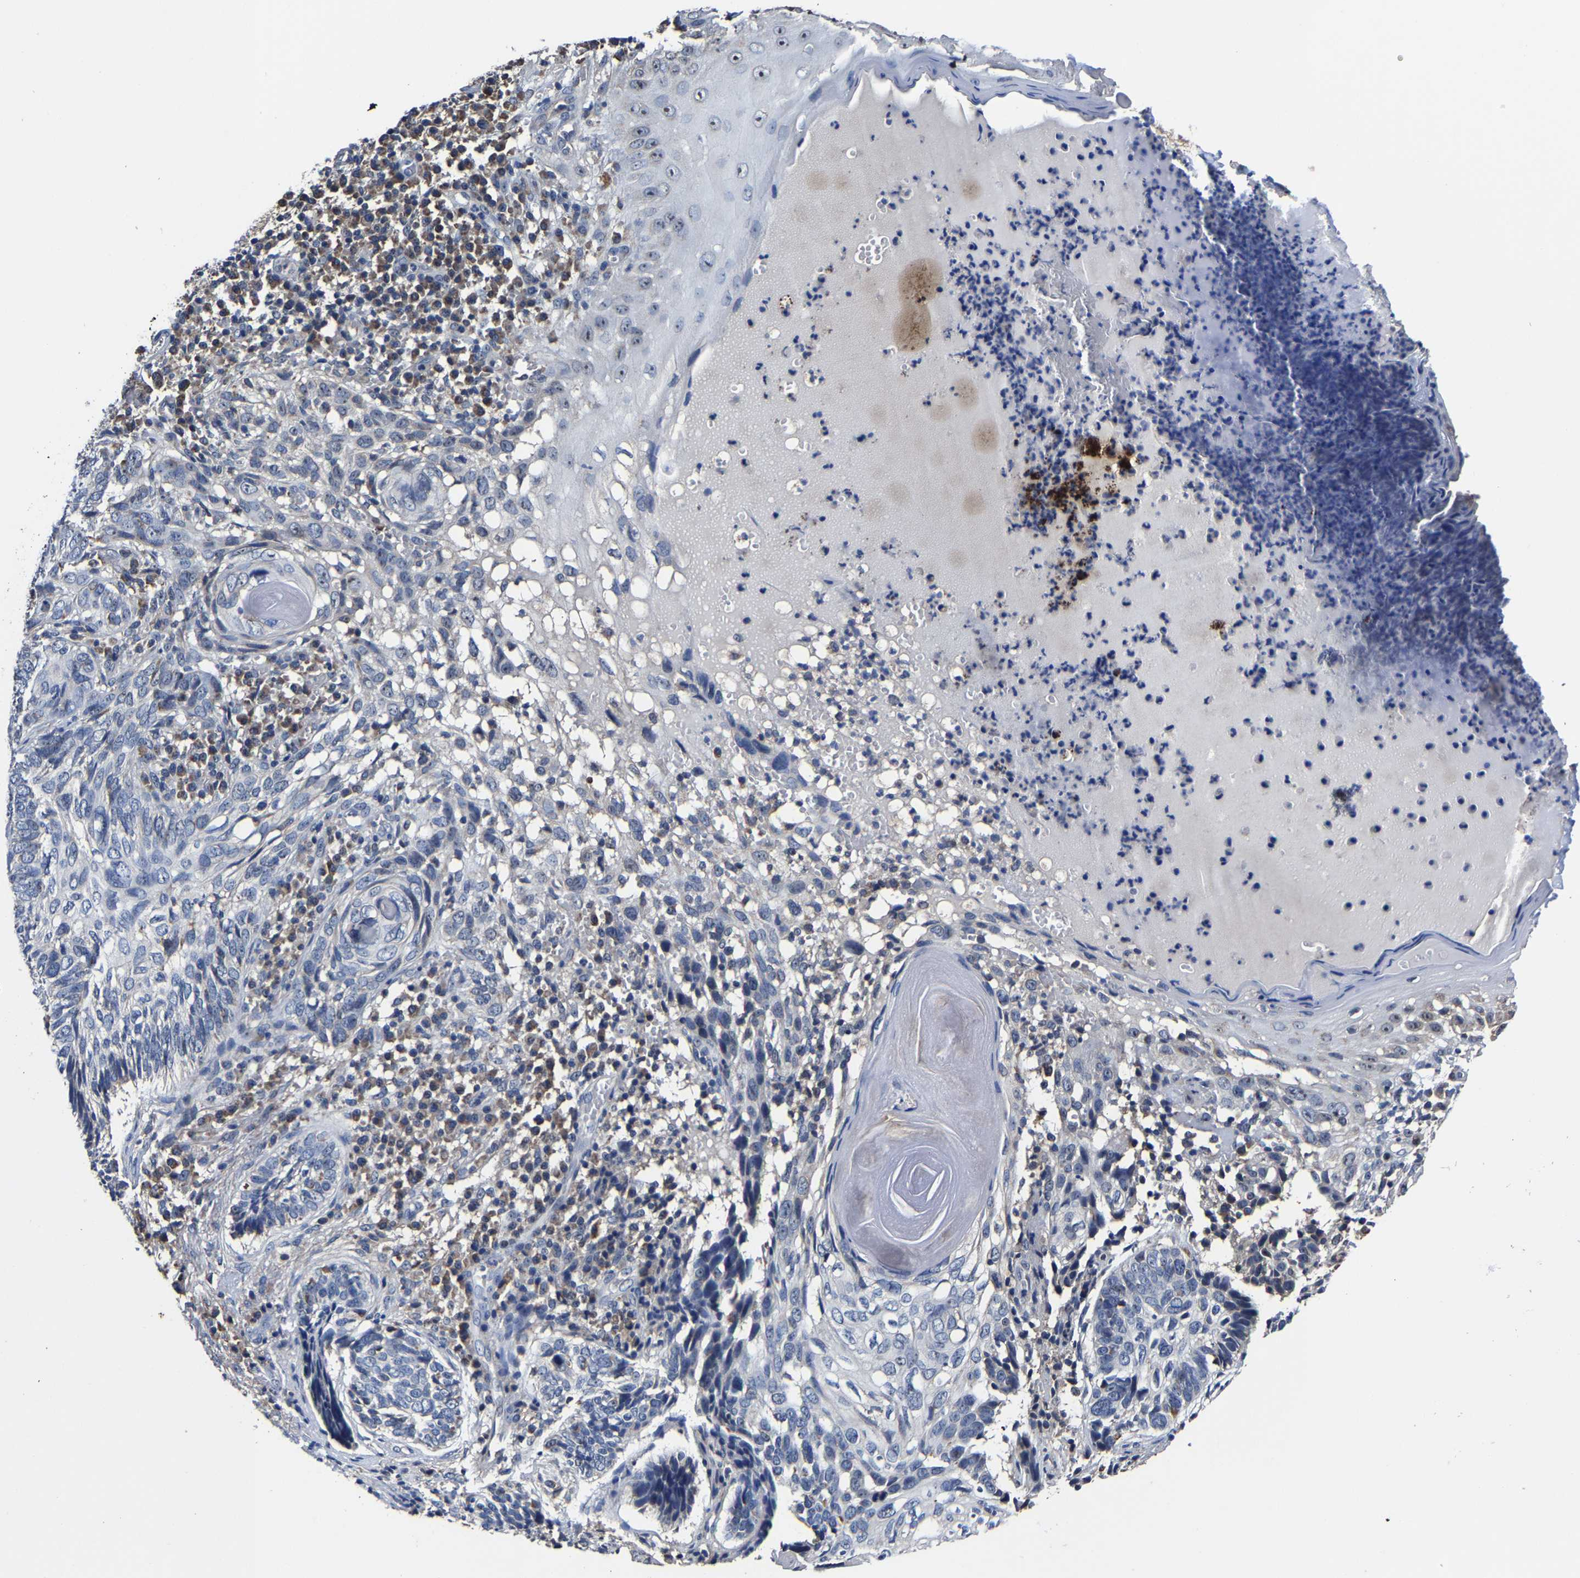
{"staining": {"intensity": "negative", "quantity": "none", "location": "none"}, "tissue": "skin cancer", "cell_type": "Tumor cells", "image_type": "cancer", "snomed": [{"axis": "morphology", "description": "Basal cell carcinoma"}, {"axis": "topography", "description": "Skin"}], "caption": "Image shows no protein positivity in tumor cells of basal cell carcinoma (skin) tissue.", "gene": "ZCCHC7", "patient": {"sex": "female", "age": 89}}